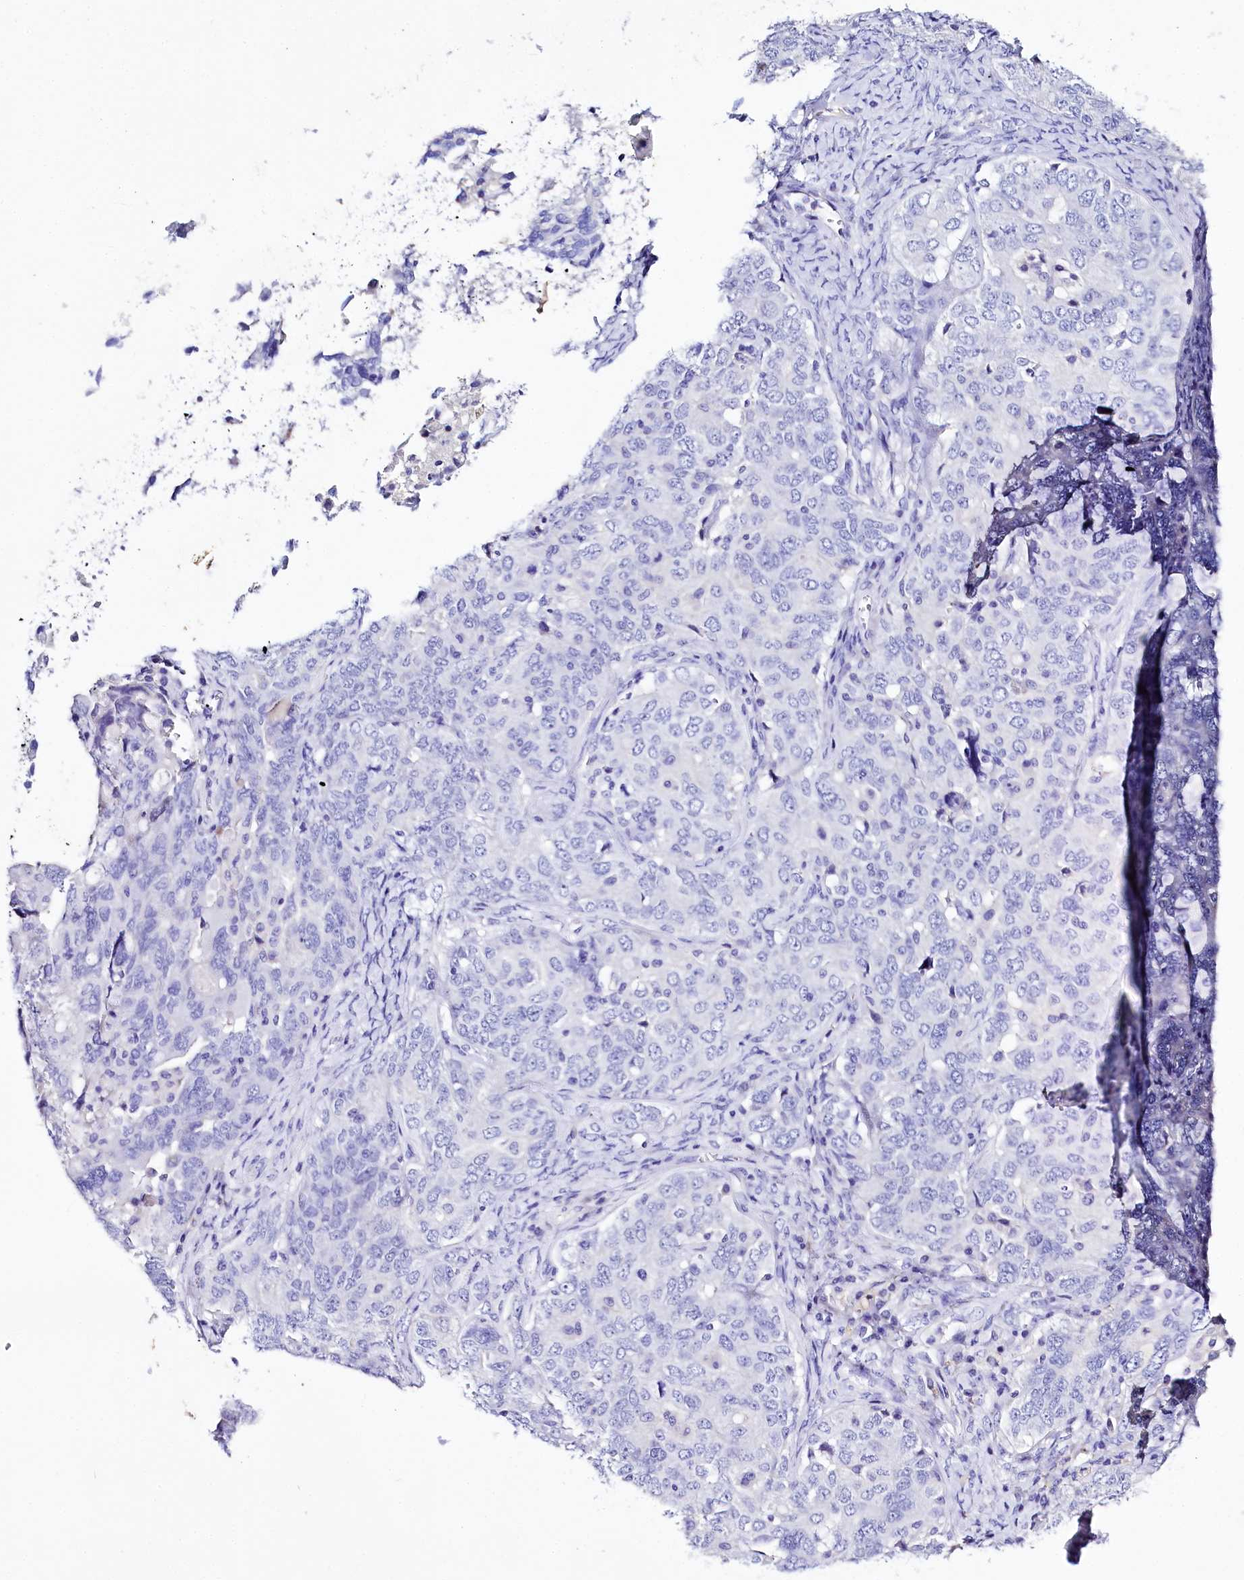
{"staining": {"intensity": "negative", "quantity": "none", "location": "none"}, "tissue": "ovarian cancer", "cell_type": "Tumor cells", "image_type": "cancer", "snomed": [{"axis": "morphology", "description": "Carcinoma, endometroid"}, {"axis": "topography", "description": "Ovary"}], "caption": "A micrograph of ovarian cancer stained for a protein demonstrates no brown staining in tumor cells. (Immunohistochemistry (ihc), brightfield microscopy, high magnification).", "gene": "A2ML1", "patient": {"sex": "female", "age": 62}}